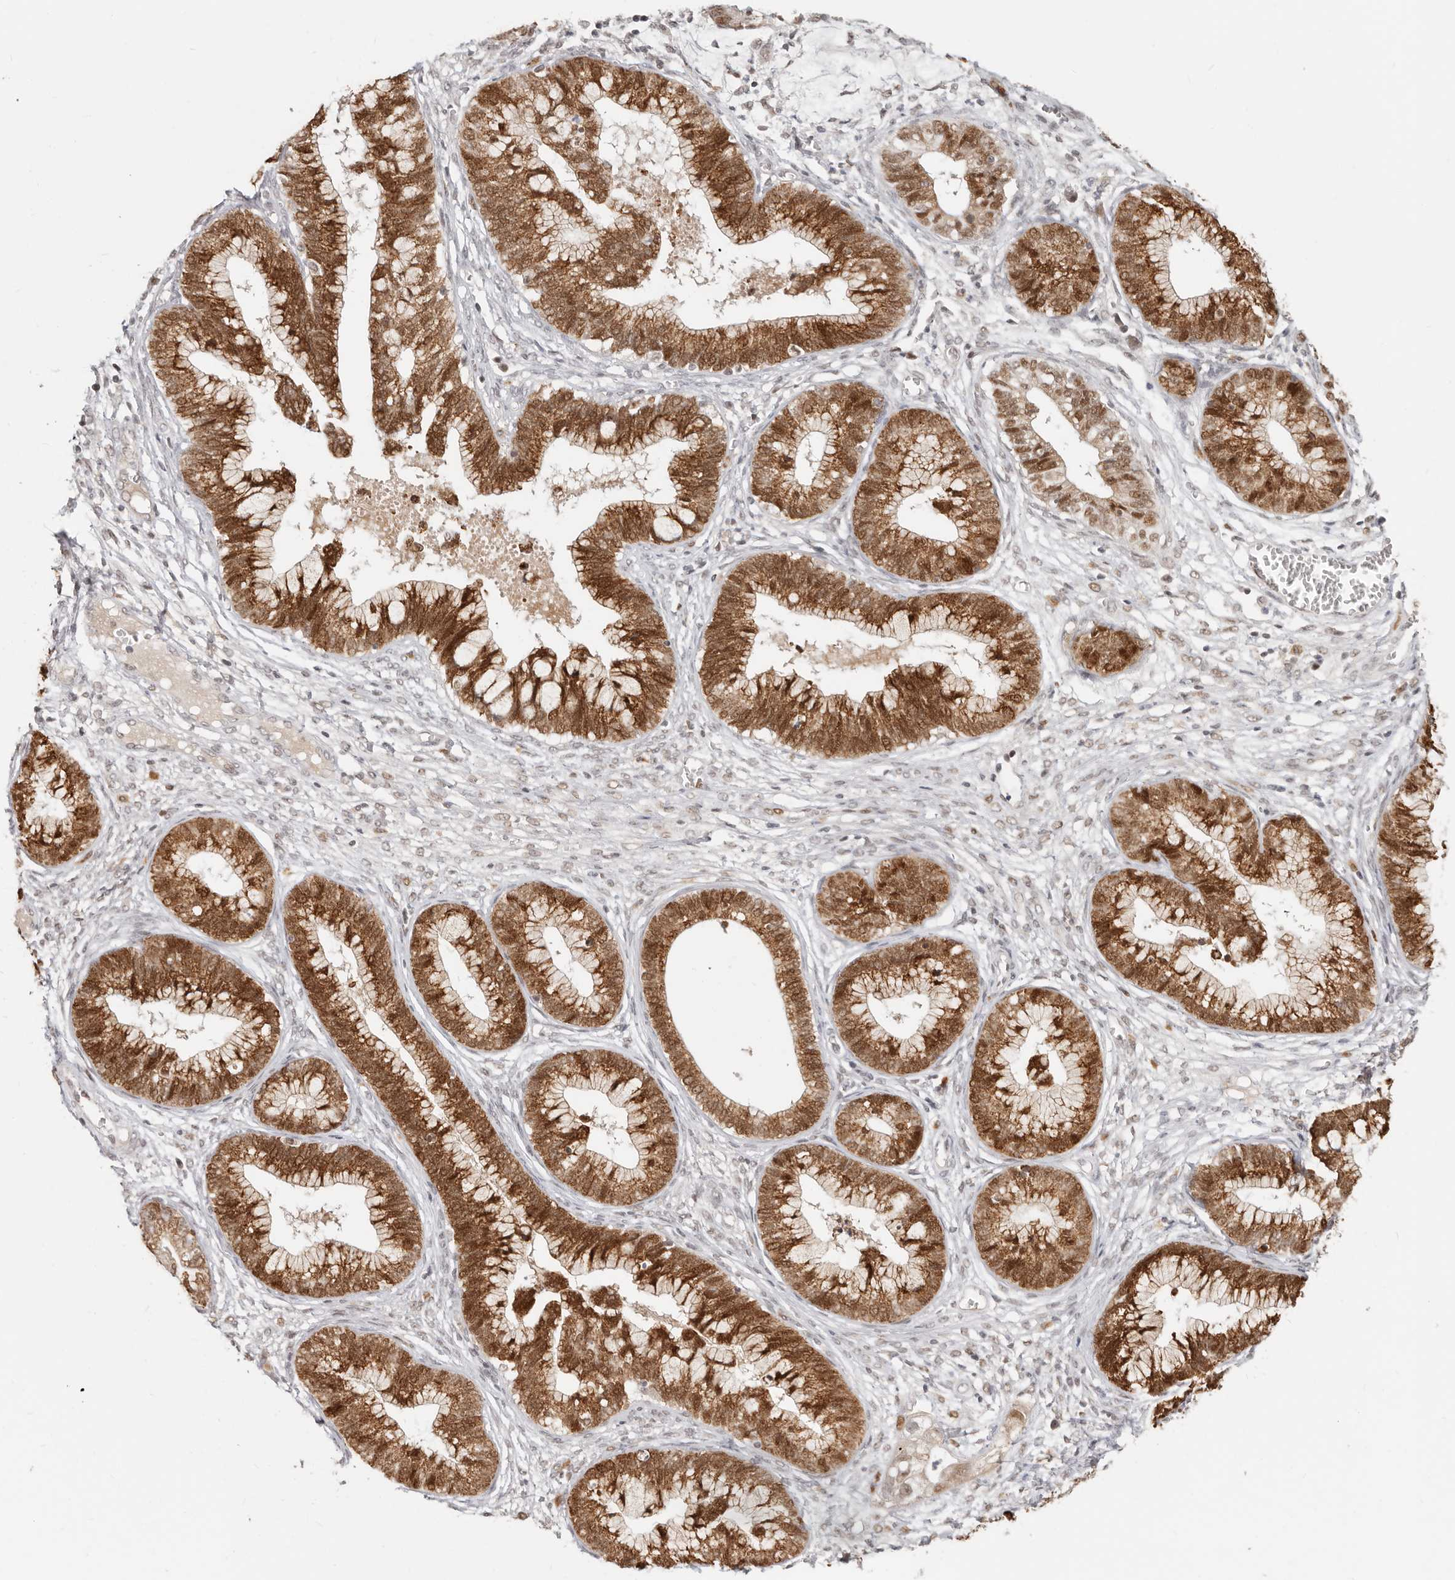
{"staining": {"intensity": "strong", "quantity": ">75%", "location": "cytoplasmic/membranous,nuclear"}, "tissue": "cervical cancer", "cell_type": "Tumor cells", "image_type": "cancer", "snomed": [{"axis": "morphology", "description": "Adenocarcinoma, NOS"}, {"axis": "topography", "description": "Cervix"}], "caption": "DAB (3,3'-diaminobenzidine) immunohistochemical staining of human cervical adenocarcinoma shows strong cytoplasmic/membranous and nuclear protein expression in approximately >75% of tumor cells.", "gene": "RFC2", "patient": {"sex": "female", "age": 44}}